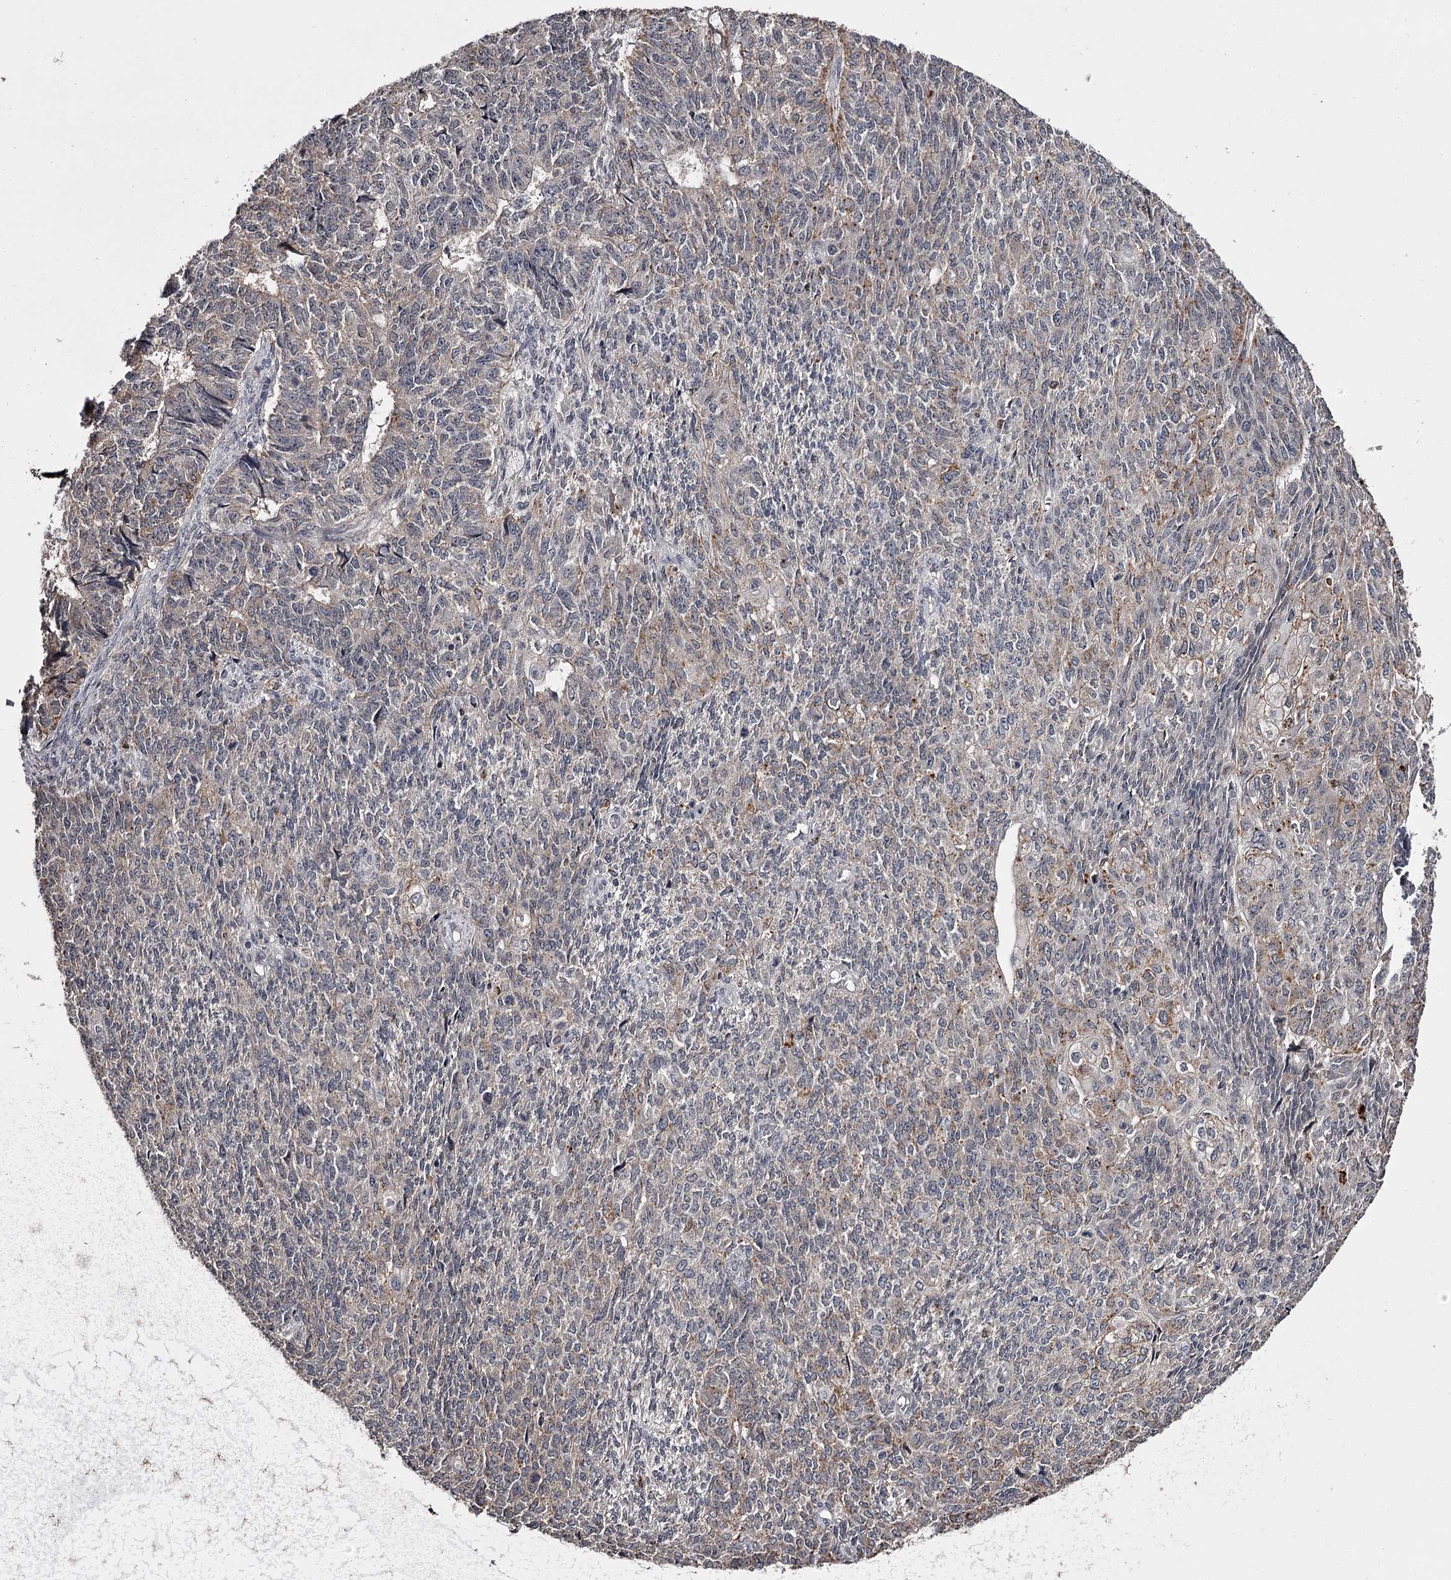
{"staining": {"intensity": "negative", "quantity": "none", "location": "none"}, "tissue": "endometrial cancer", "cell_type": "Tumor cells", "image_type": "cancer", "snomed": [{"axis": "morphology", "description": "Adenocarcinoma, NOS"}, {"axis": "topography", "description": "Endometrium"}], "caption": "This is a histopathology image of IHC staining of endometrial adenocarcinoma, which shows no expression in tumor cells. (Stains: DAB (3,3'-diaminobenzidine) IHC with hematoxylin counter stain, Microscopy: brightfield microscopy at high magnification).", "gene": "SLC32A1", "patient": {"sex": "female", "age": 32}}